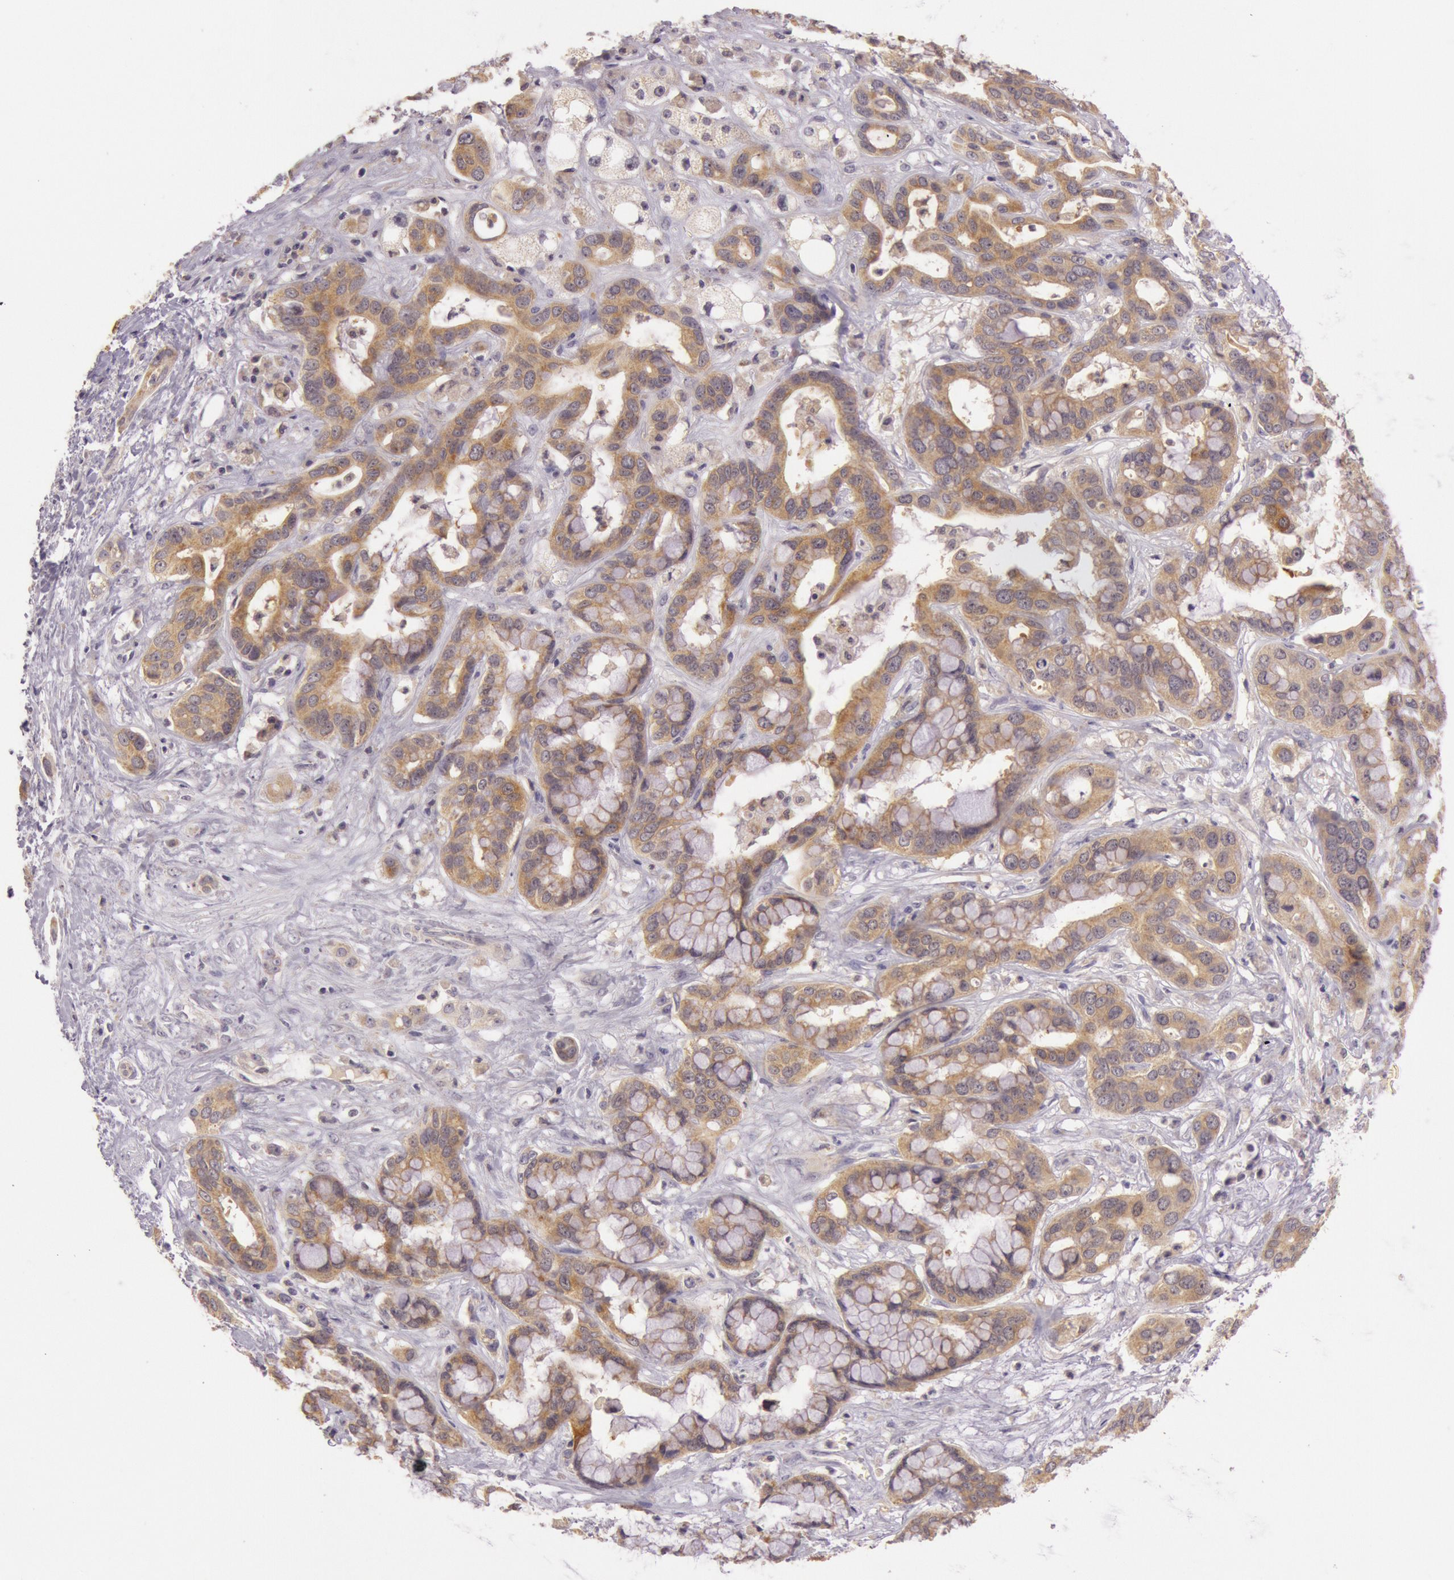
{"staining": {"intensity": "moderate", "quantity": ">75%", "location": "cytoplasmic/membranous"}, "tissue": "liver cancer", "cell_type": "Tumor cells", "image_type": "cancer", "snomed": [{"axis": "morphology", "description": "Cholangiocarcinoma"}, {"axis": "topography", "description": "Liver"}], "caption": "A brown stain highlights moderate cytoplasmic/membranous staining of a protein in human cholangiocarcinoma (liver) tumor cells. (Brightfield microscopy of DAB IHC at high magnification).", "gene": "CDK16", "patient": {"sex": "female", "age": 65}}